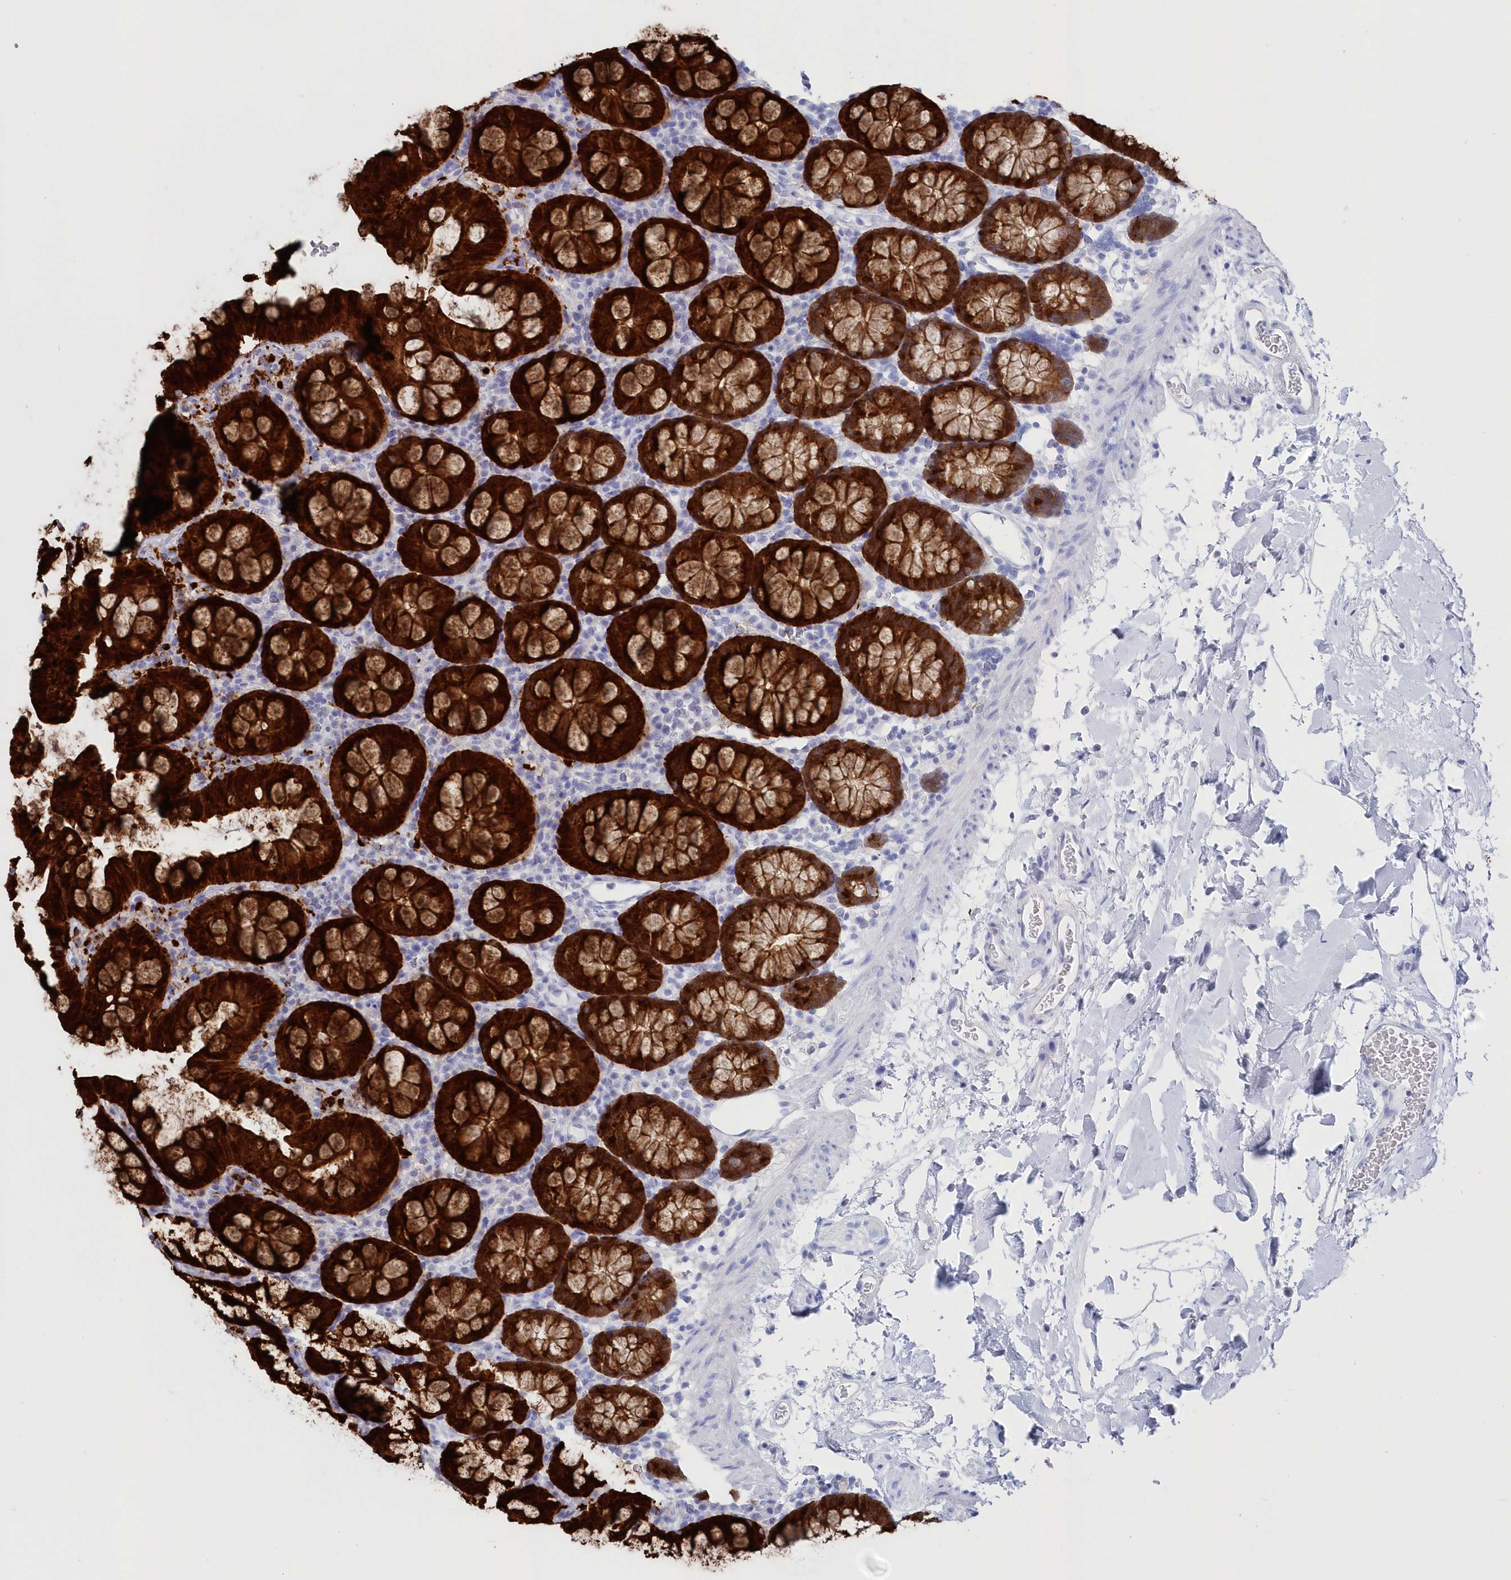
{"staining": {"intensity": "negative", "quantity": "none", "location": "none"}, "tissue": "colon", "cell_type": "Endothelial cells", "image_type": "normal", "snomed": [{"axis": "morphology", "description": "Normal tissue, NOS"}, {"axis": "topography", "description": "Colon"}], "caption": "This is an immunohistochemistry photomicrograph of benign colon. There is no expression in endothelial cells.", "gene": "CSNK1G2", "patient": {"sex": "male", "age": 75}}